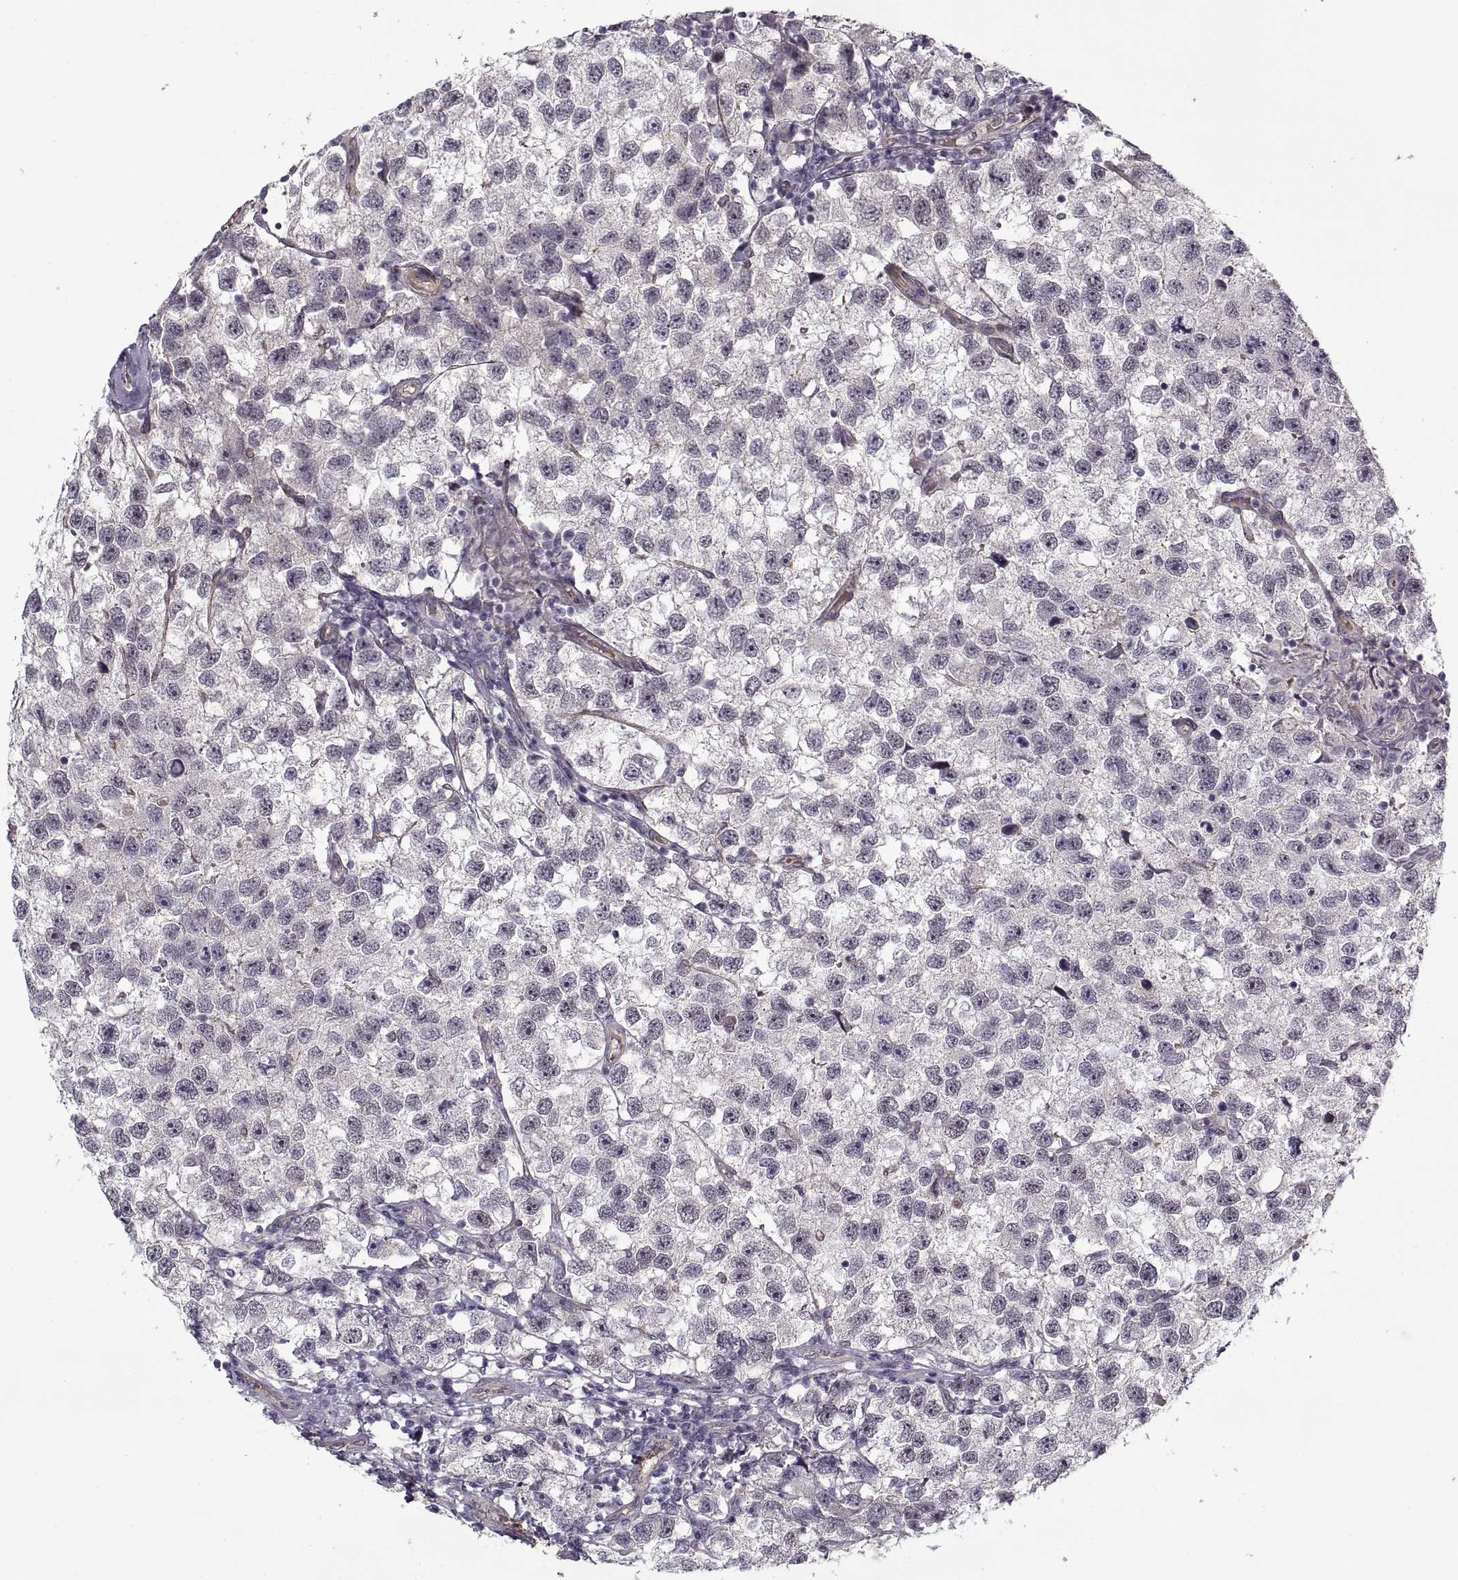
{"staining": {"intensity": "negative", "quantity": "none", "location": "none"}, "tissue": "testis cancer", "cell_type": "Tumor cells", "image_type": "cancer", "snomed": [{"axis": "morphology", "description": "Seminoma, NOS"}, {"axis": "topography", "description": "Testis"}], "caption": "This histopathology image is of testis cancer stained with immunohistochemistry (IHC) to label a protein in brown with the nuclei are counter-stained blue. There is no staining in tumor cells. Nuclei are stained in blue.", "gene": "LAMB2", "patient": {"sex": "male", "age": 26}}